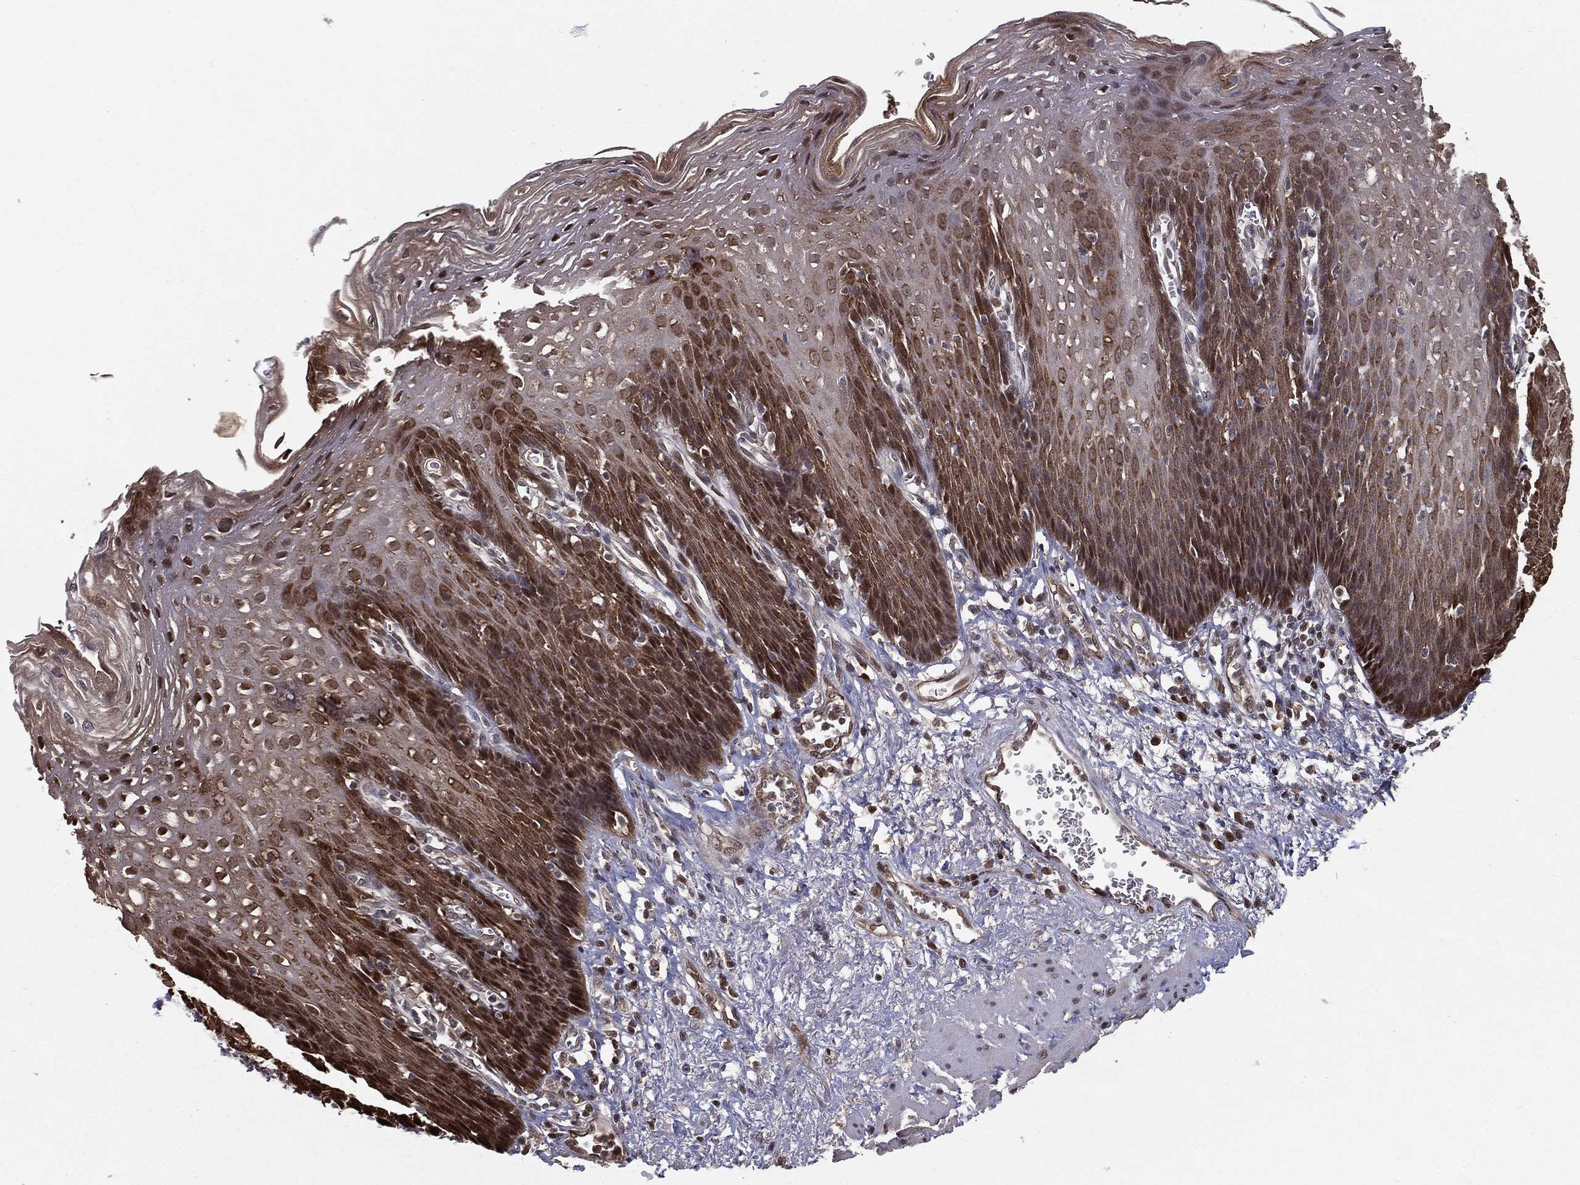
{"staining": {"intensity": "strong", "quantity": "<25%", "location": "cytoplasmic/membranous,nuclear"}, "tissue": "esophagus", "cell_type": "Squamous epithelial cells", "image_type": "normal", "snomed": [{"axis": "morphology", "description": "Normal tissue, NOS"}, {"axis": "topography", "description": "Esophagus"}], "caption": "Normal esophagus reveals strong cytoplasmic/membranous,nuclear positivity in about <25% of squamous epithelial cells, visualized by immunohistochemistry. The staining was performed using DAB, with brown indicating positive protein expression. Nuclei are stained blue with hematoxylin.", "gene": "SLC6A6", "patient": {"sex": "male", "age": 57}}